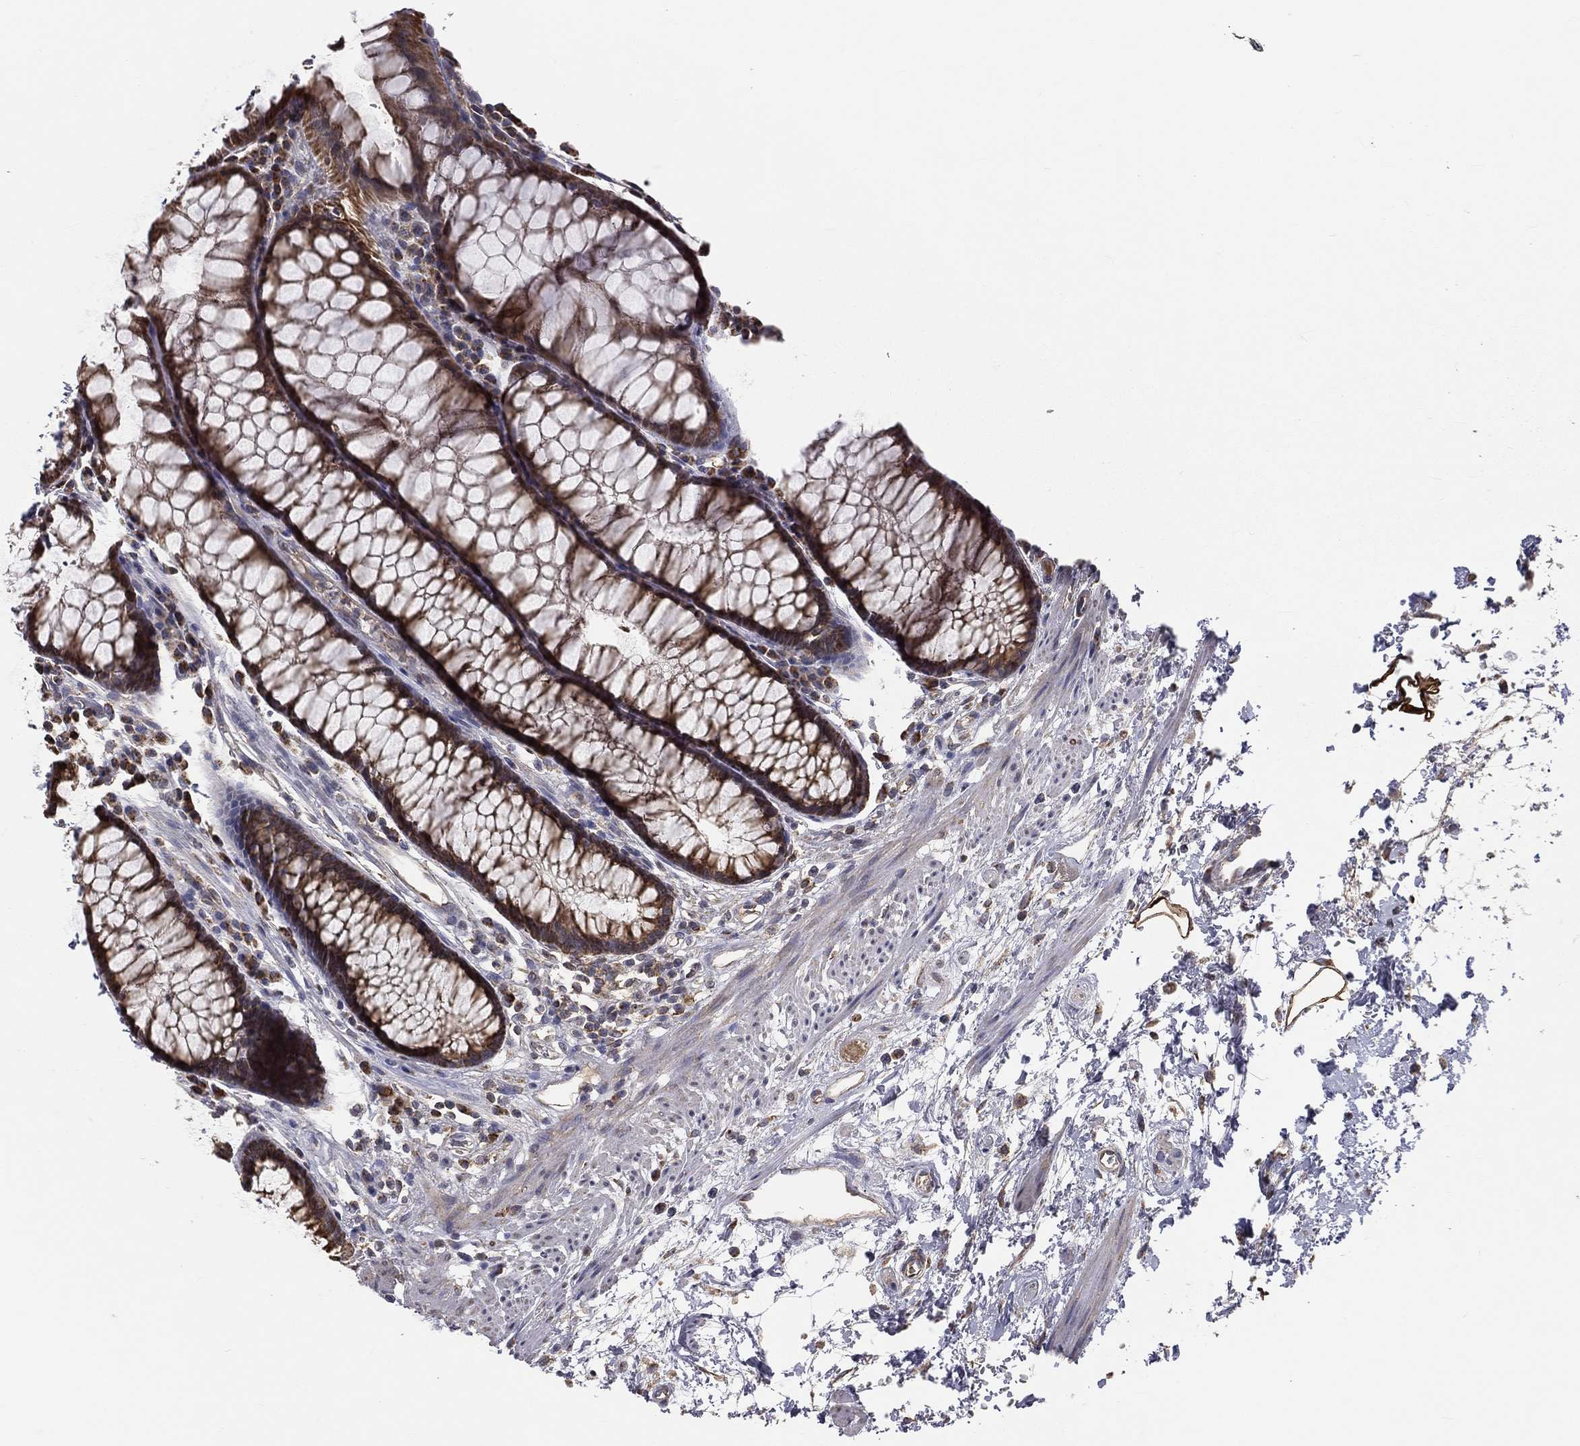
{"staining": {"intensity": "moderate", "quantity": ">75%", "location": "cytoplasmic/membranous"}, "tissue": "rectum", "cell_type": "Glandular cells", "image_type": "normal", "snomed": [{"axis": "morphology", "description": "Normal tissue, NOS"}, {"axis": "topography", "description": "Rectum"}], "caption": "IHC (DAB (3,3'-diaminobenzidine)) staining of benign rectum reveals moderate cytoplasmic/membranous protein staining in about >75% of glandular cells. (DAB (3,3'-diaminobenzidine) IHC, brown staining for protein, blue staining for nuclei).", "gene": "GPD1", "patient": {"sex": "female", "age": 68}}